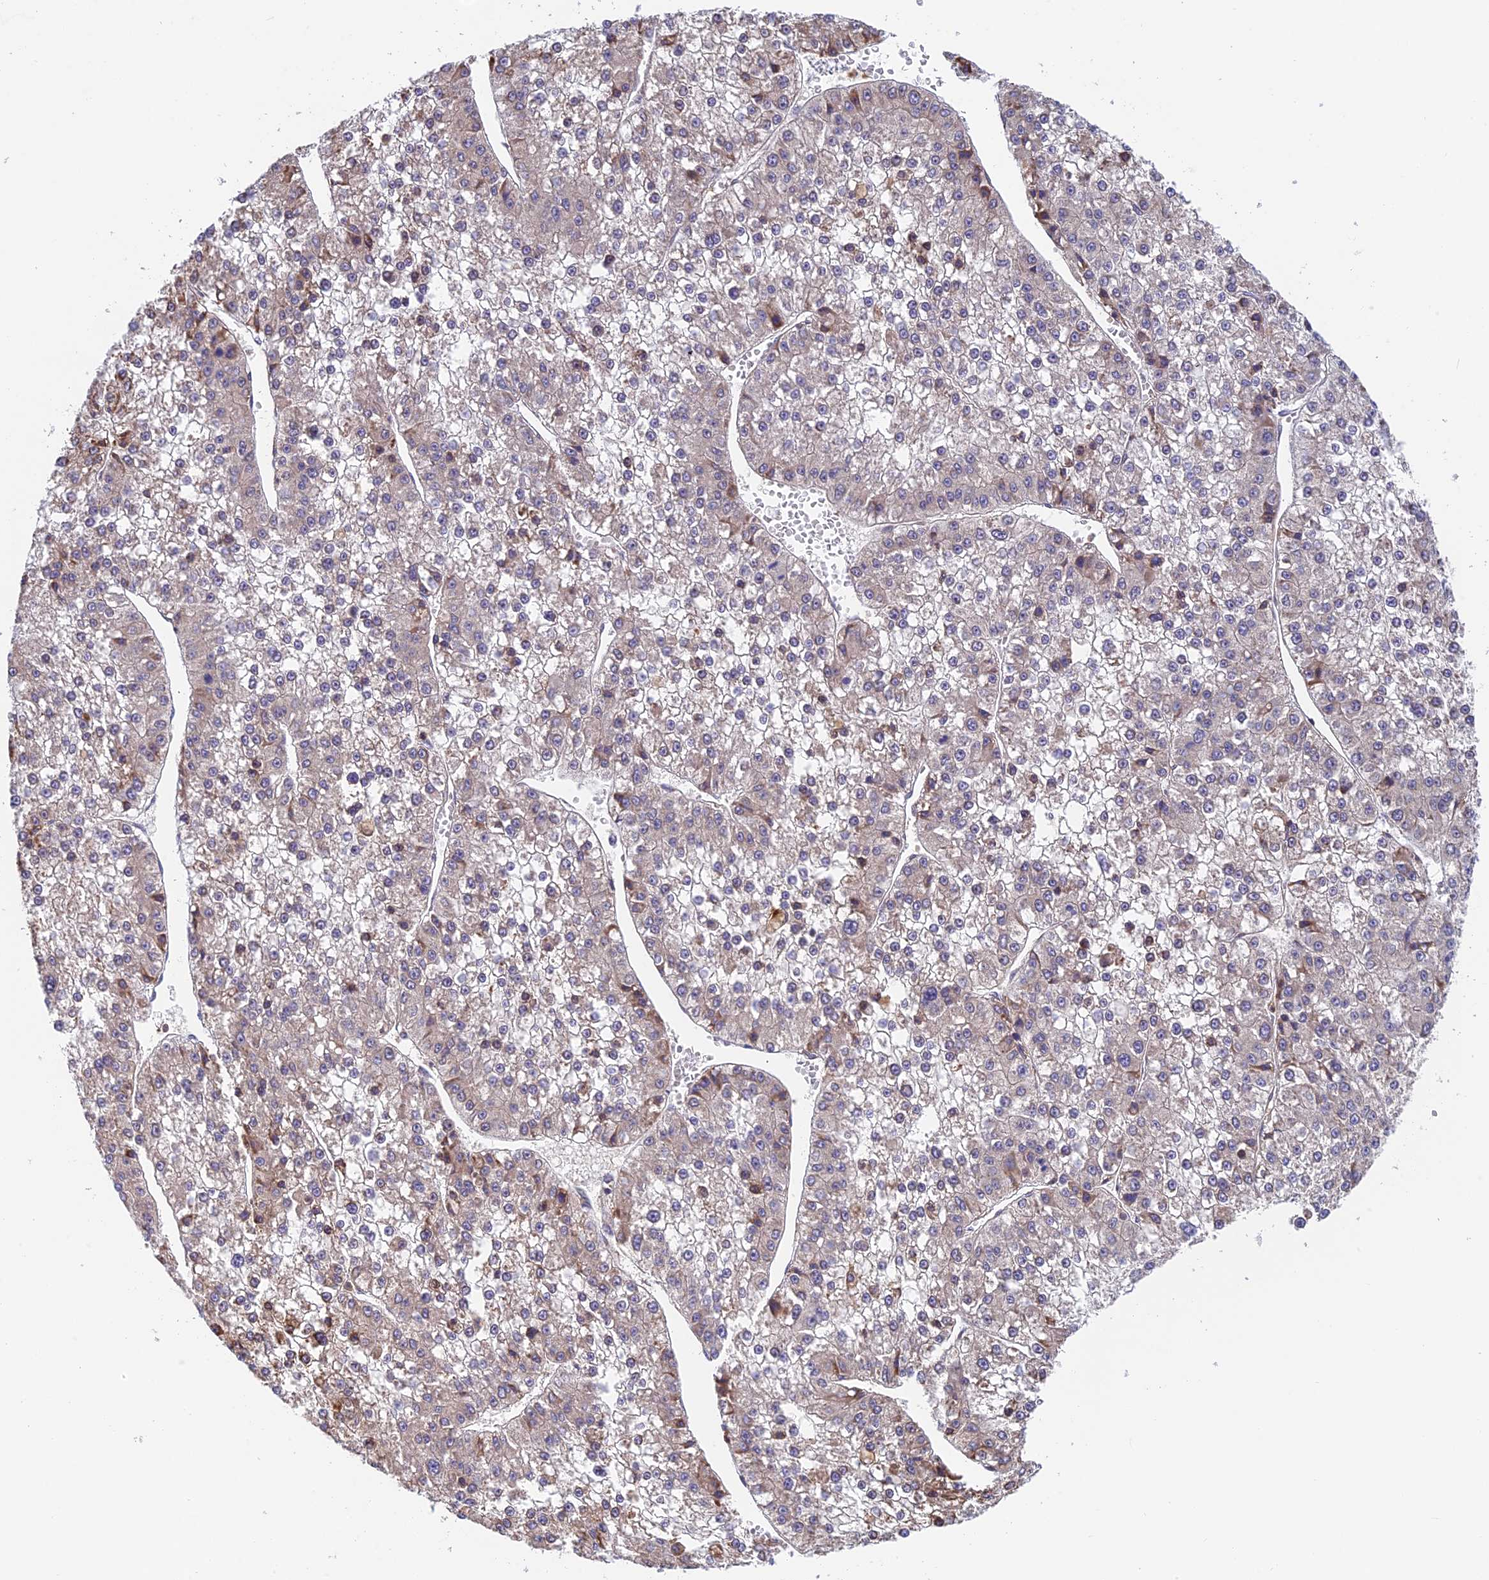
{"staining": {"intensity": "negative", "quantity": "none", "location": "none"}, "tissue": "liver cancer", "cell_type": "Tumor cells", "image_type": "cancer", "snomed": [{"axis": "morphology", "description": "Carcinoma, Hepatocellular, NOS"}, {"axis": "topography", "description": "Liver"}], "caption": "Human liver cancer (hepatocellular carcinoma) stained for a protein using immunohistochemistry demonstrates no staining in tumor cells.", "gene": "IPO5", "patient": {"sex": "female", "age": 73}}